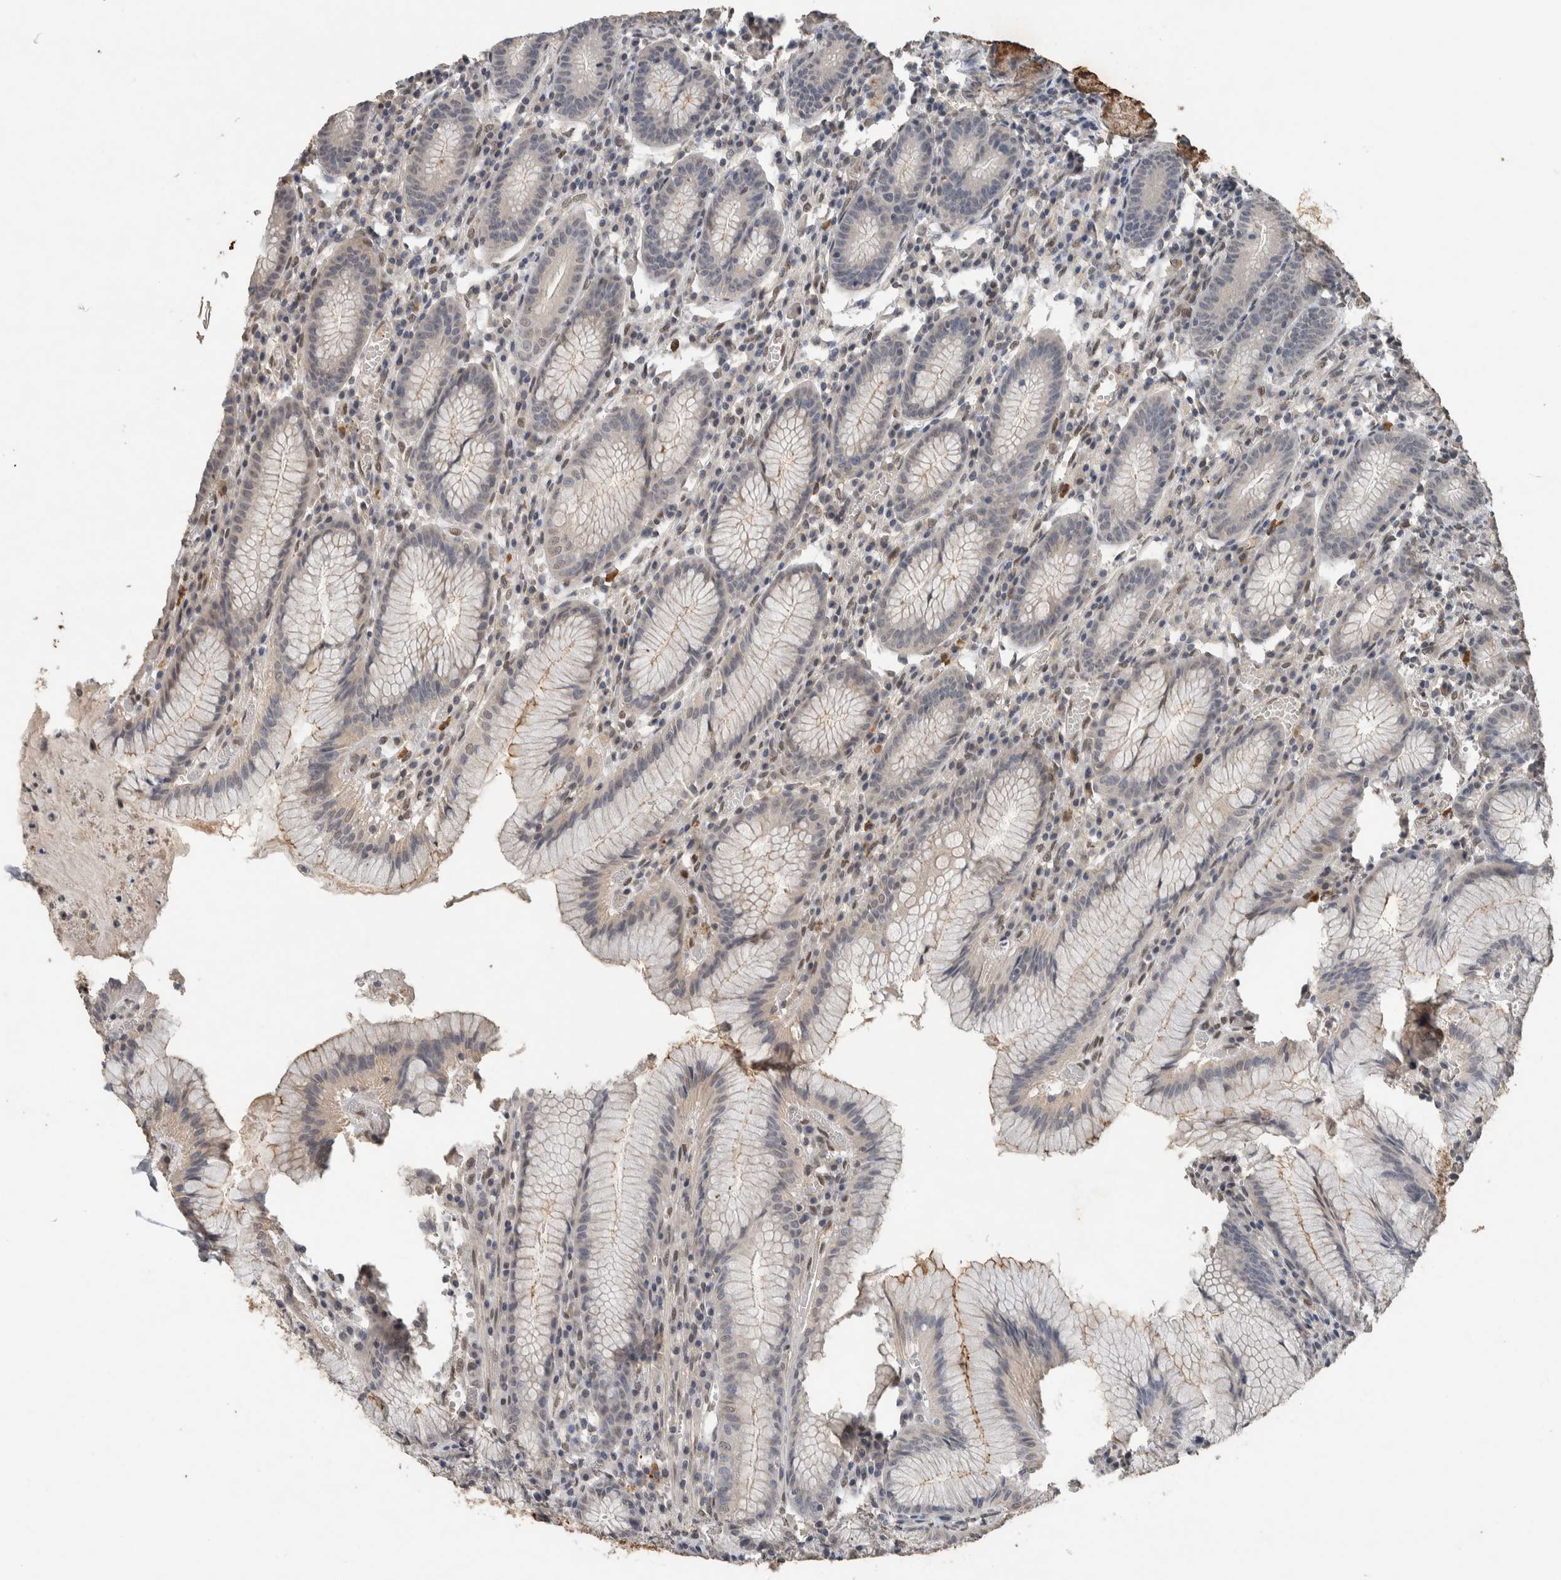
{"staining": {"intensity": "moderate", "quantity": "25%-75%", "location": "cytoplasmic/membranous"}, "tissue": "stomach", "cell_type": "Glandular cells", "image_type": "normal", "snomed": [{"axis": "morphology", "description": "Normal tissue, NOS"}, {"axis": "topography", "description": "Stomach"}], "caption": "Immunohistochemical staining of unremarkable human stomach demonstrates medium levels of moderate cytoplasmic/membranous staining in approximately 25%-75% of glandular cells.", "gene": "CYSRT1", "patient": {"sex": "male", "age": 55}}